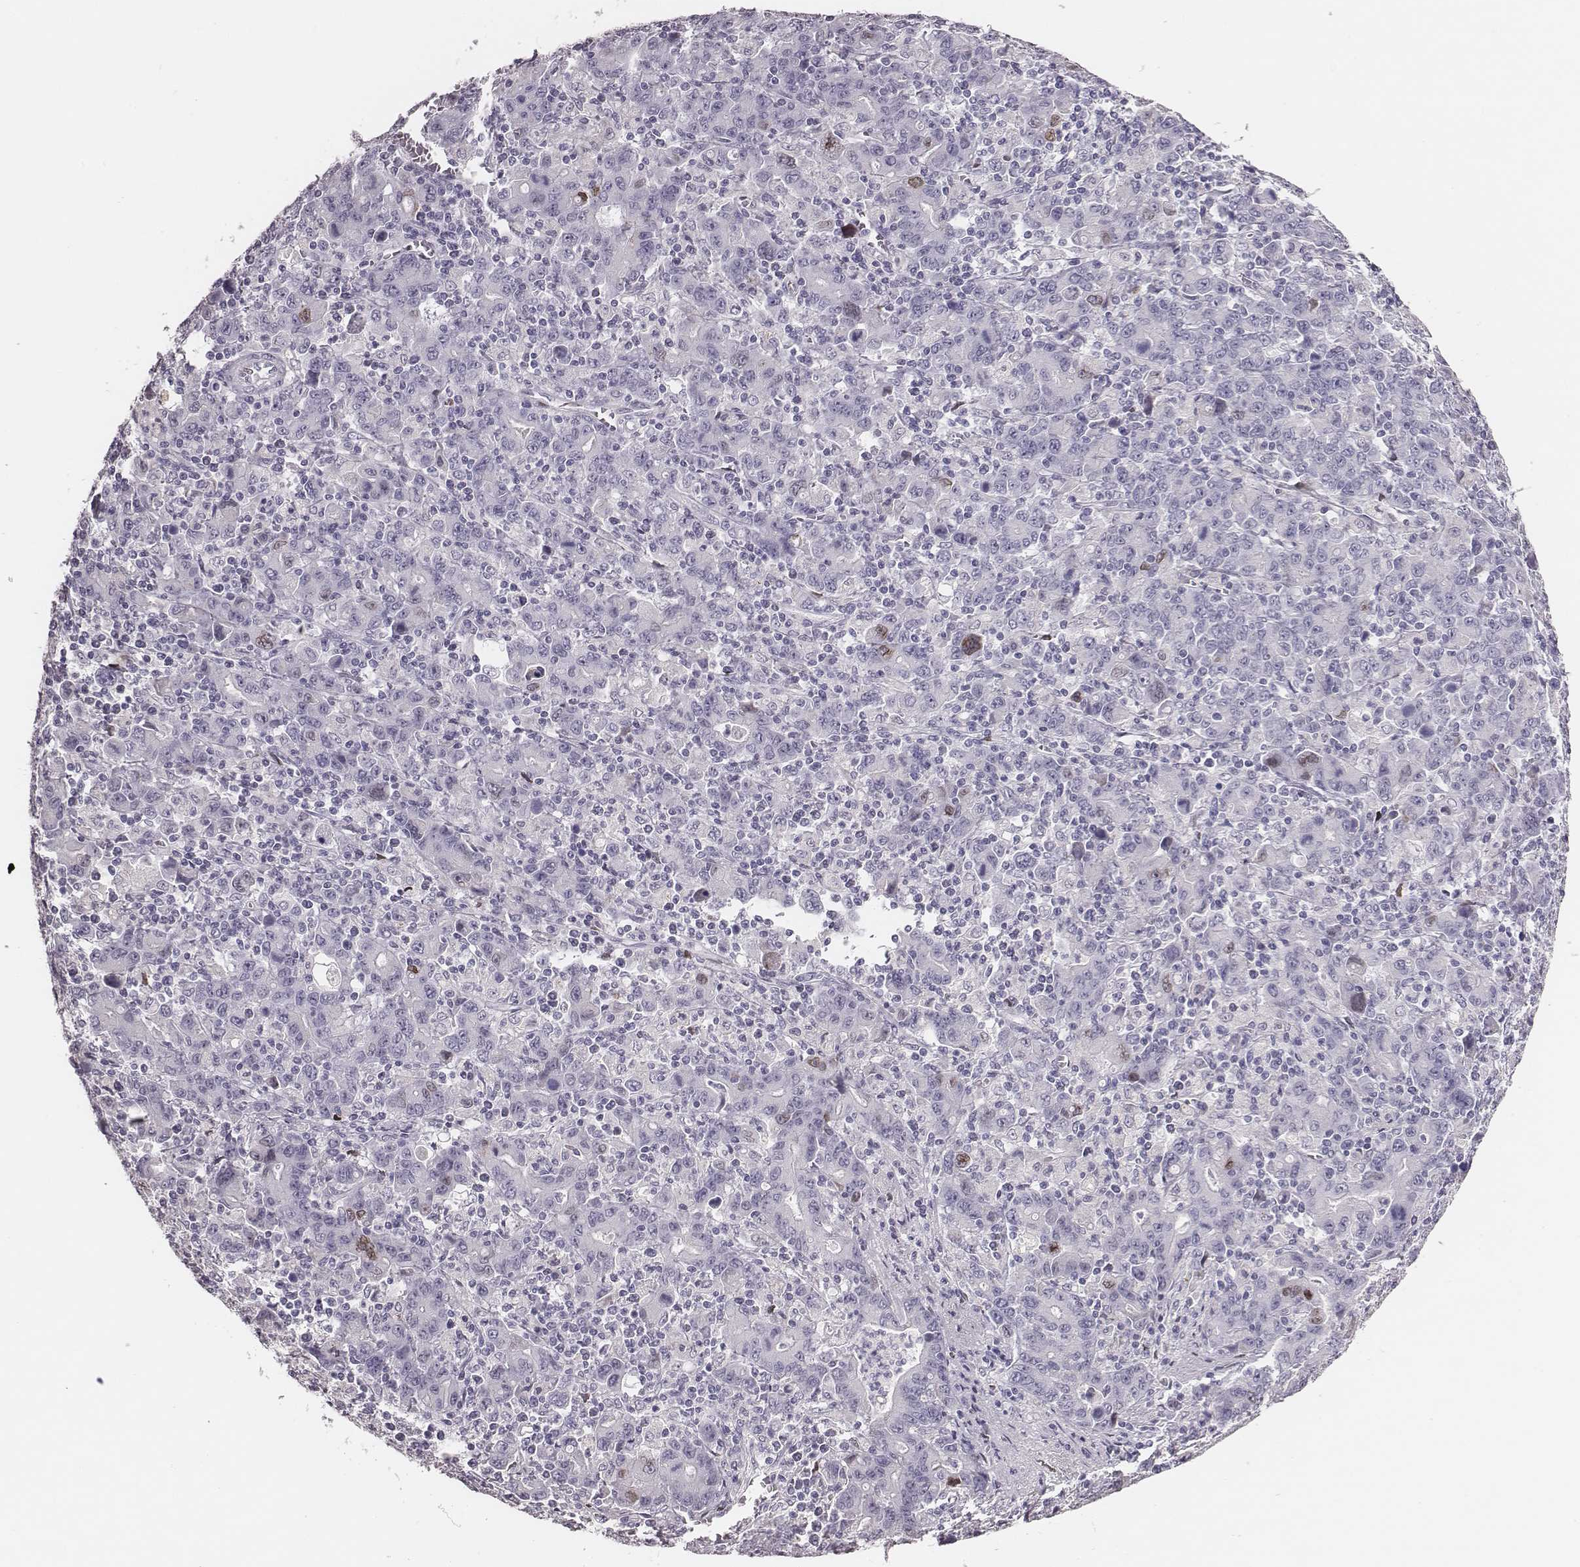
{"staining": {"intensity": "negative", "quantity": "none", "location": "none"}, "tissue": "stomach cancer", "cell_type": "Tumor cells", "image_type": "cancer", "snomed": [{"axis": "morphology", "description": "Adenocarcinoma, NOS"}, {"axis": "topography", "description": "Stomach, upper"}], "caption": "Immunohistochemistry (IHC) image of neoplastic tissue: human adenocarcinoma (stomach) stained with DAB (3,3'-diaminobenzidine) exhibits no significant protein expression in tumor cells.", "gene": "ADGRF4", "patient": {"sex": "male", "age": 69}}